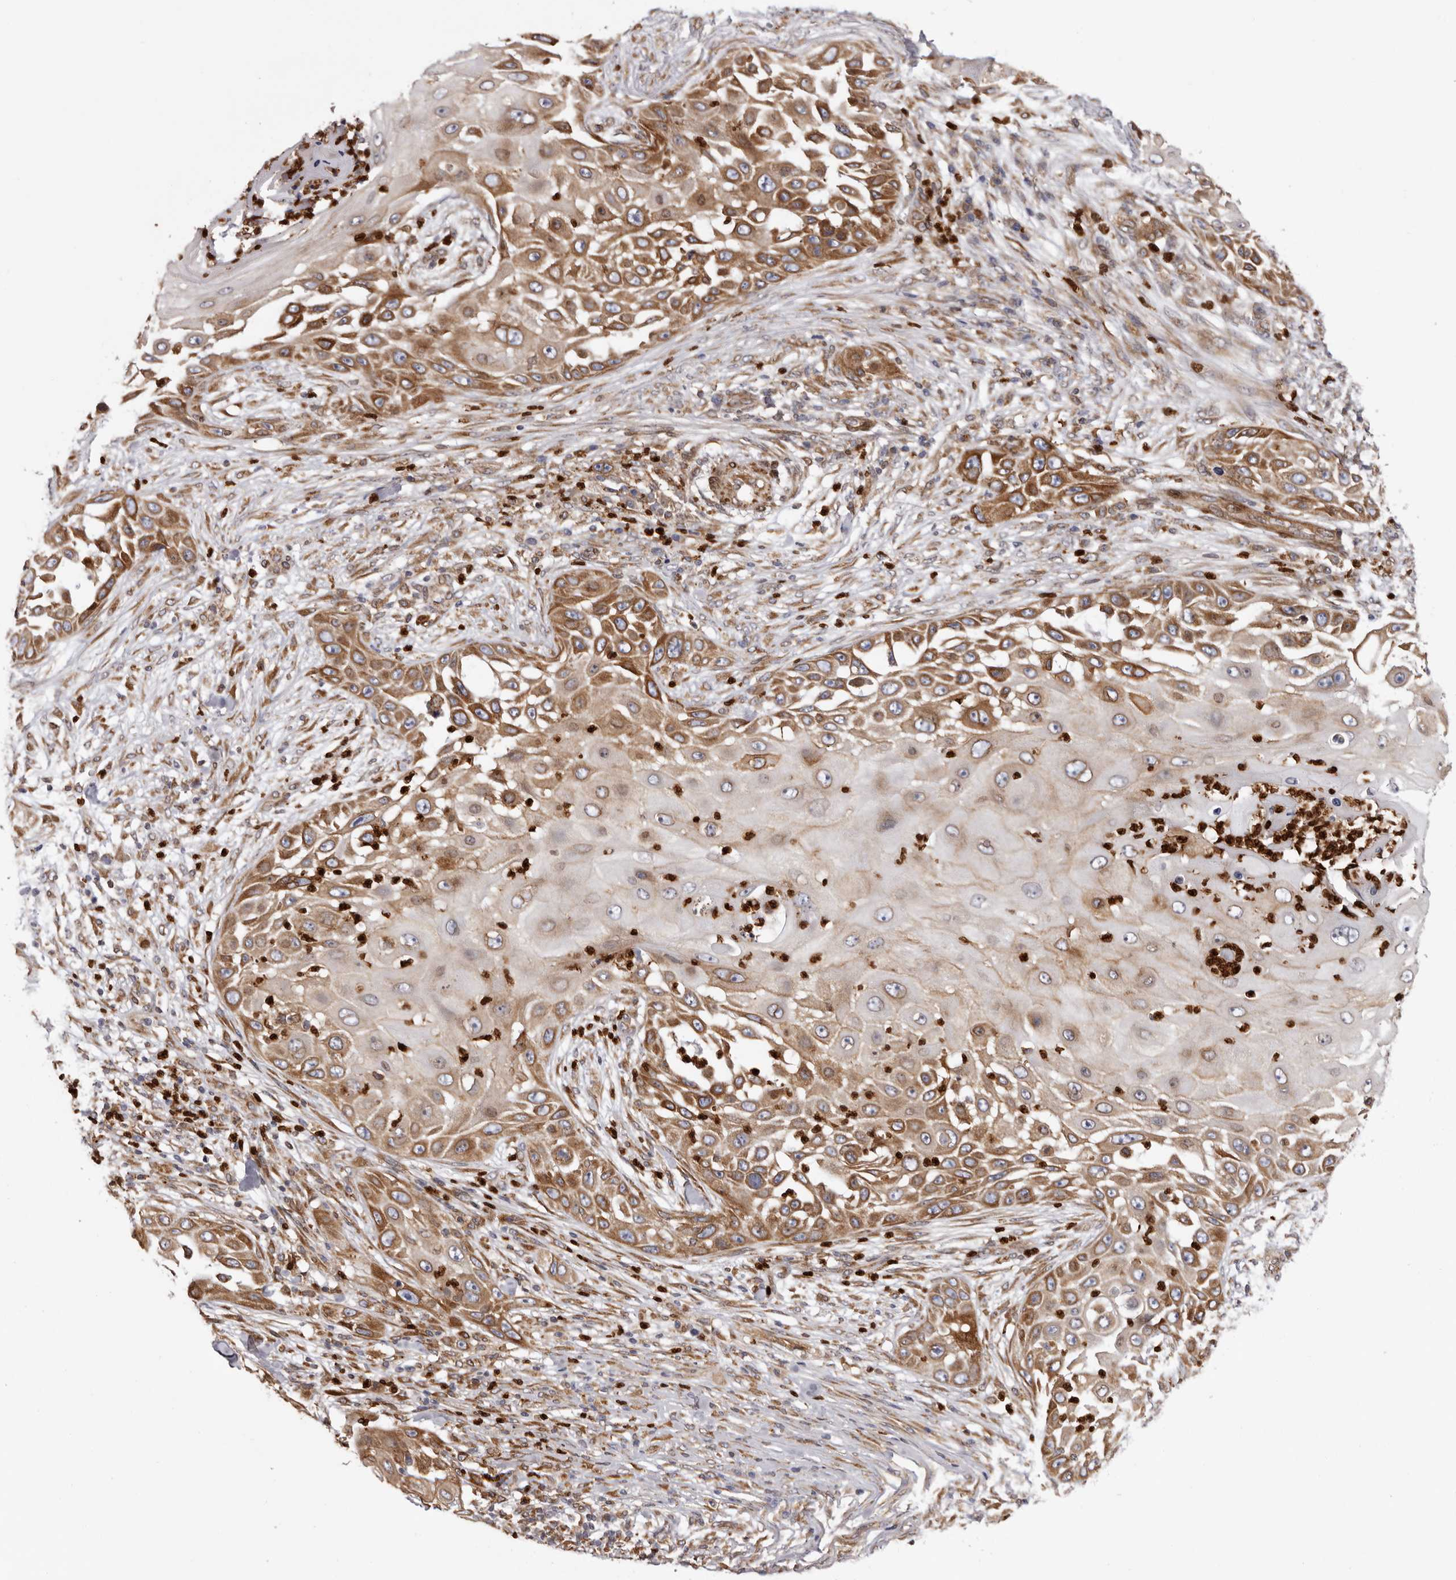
{"staining": {"intensity": "moderate", "quantity": ">75%", "location": "cytoplasmic/membranous"}, "tissue": "skin cancer", "cell_type": "Tumor cells", "image_type": "cancer", "snomed": [{"axis": "morphology", "description": "Squamous cell carcinoma, NOS"}, {"axis": "topography", "description": "Skin"}], "caption": "Tumor cells display medium levels of moderate cytoplasmic/membranous positivity in about >75% of cells in human skin cancer (squamous cell carcinoma). (DAB (3,3'-diaminobenzidine) = brown stain, brightfield microscopy at high magnification).", "gene": "C4orf3", "patient": {"sex": "female", "age": 44}}